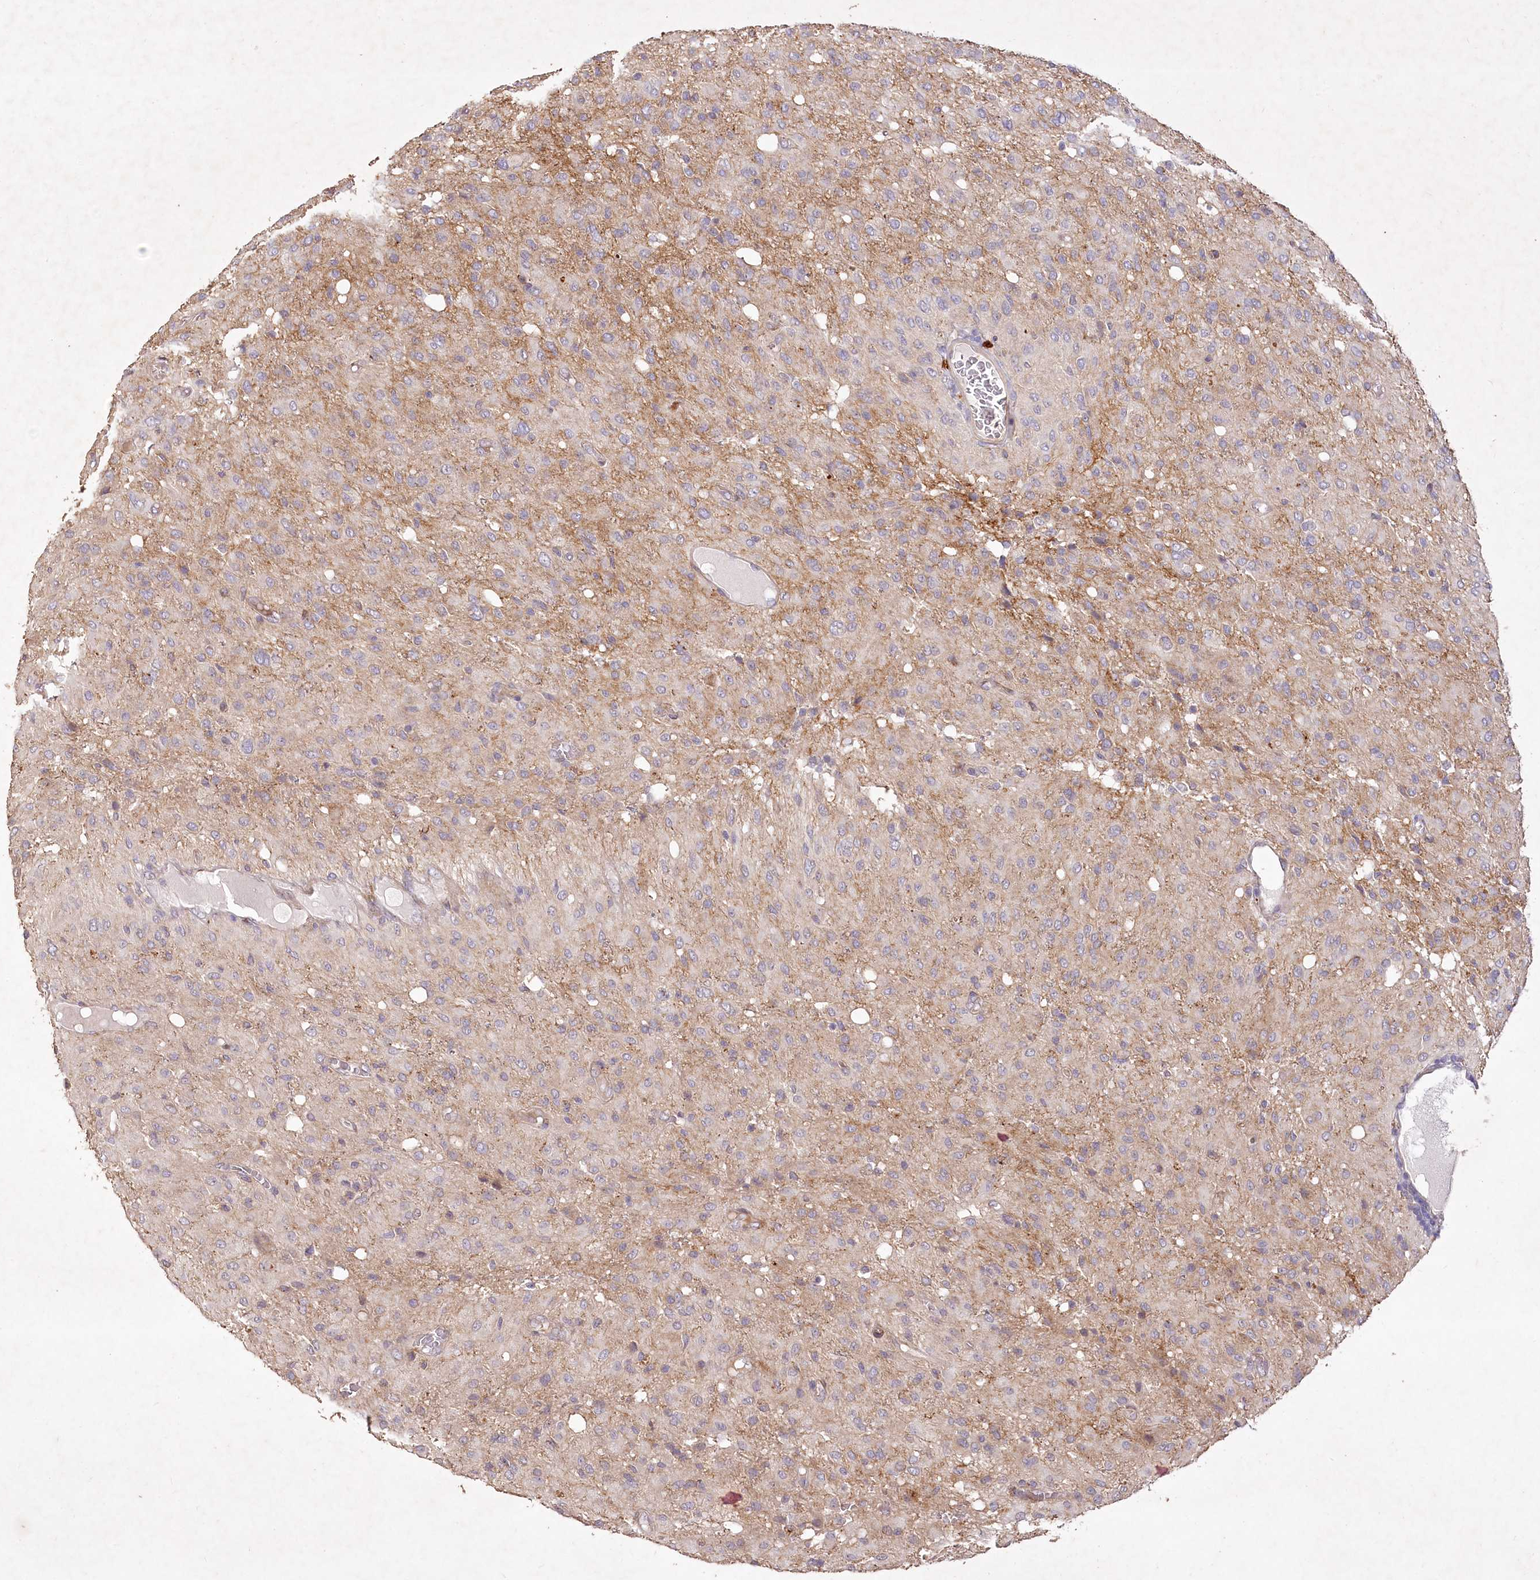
{"staining": {"intensity": "negative", "quantity": "none", "location": "none"}, "tissue": "glioma", "cell_type": "Tumor cells", "image_type": "cancer", "snomed": [{"axis": "morphology", "description": "Glioma, malignant, High grade"}, {"axis": "topography", "description": "Brain"}], "caption": "Photomicrograph shows no significant protein staining in tumor cells of malignant high-grade glioma. (DAB (3,3'-diaminobenzidine) IHC, high magnification).", "gene": "IRAK1BP1", "patient": {"sex": "female", "age": 59}}